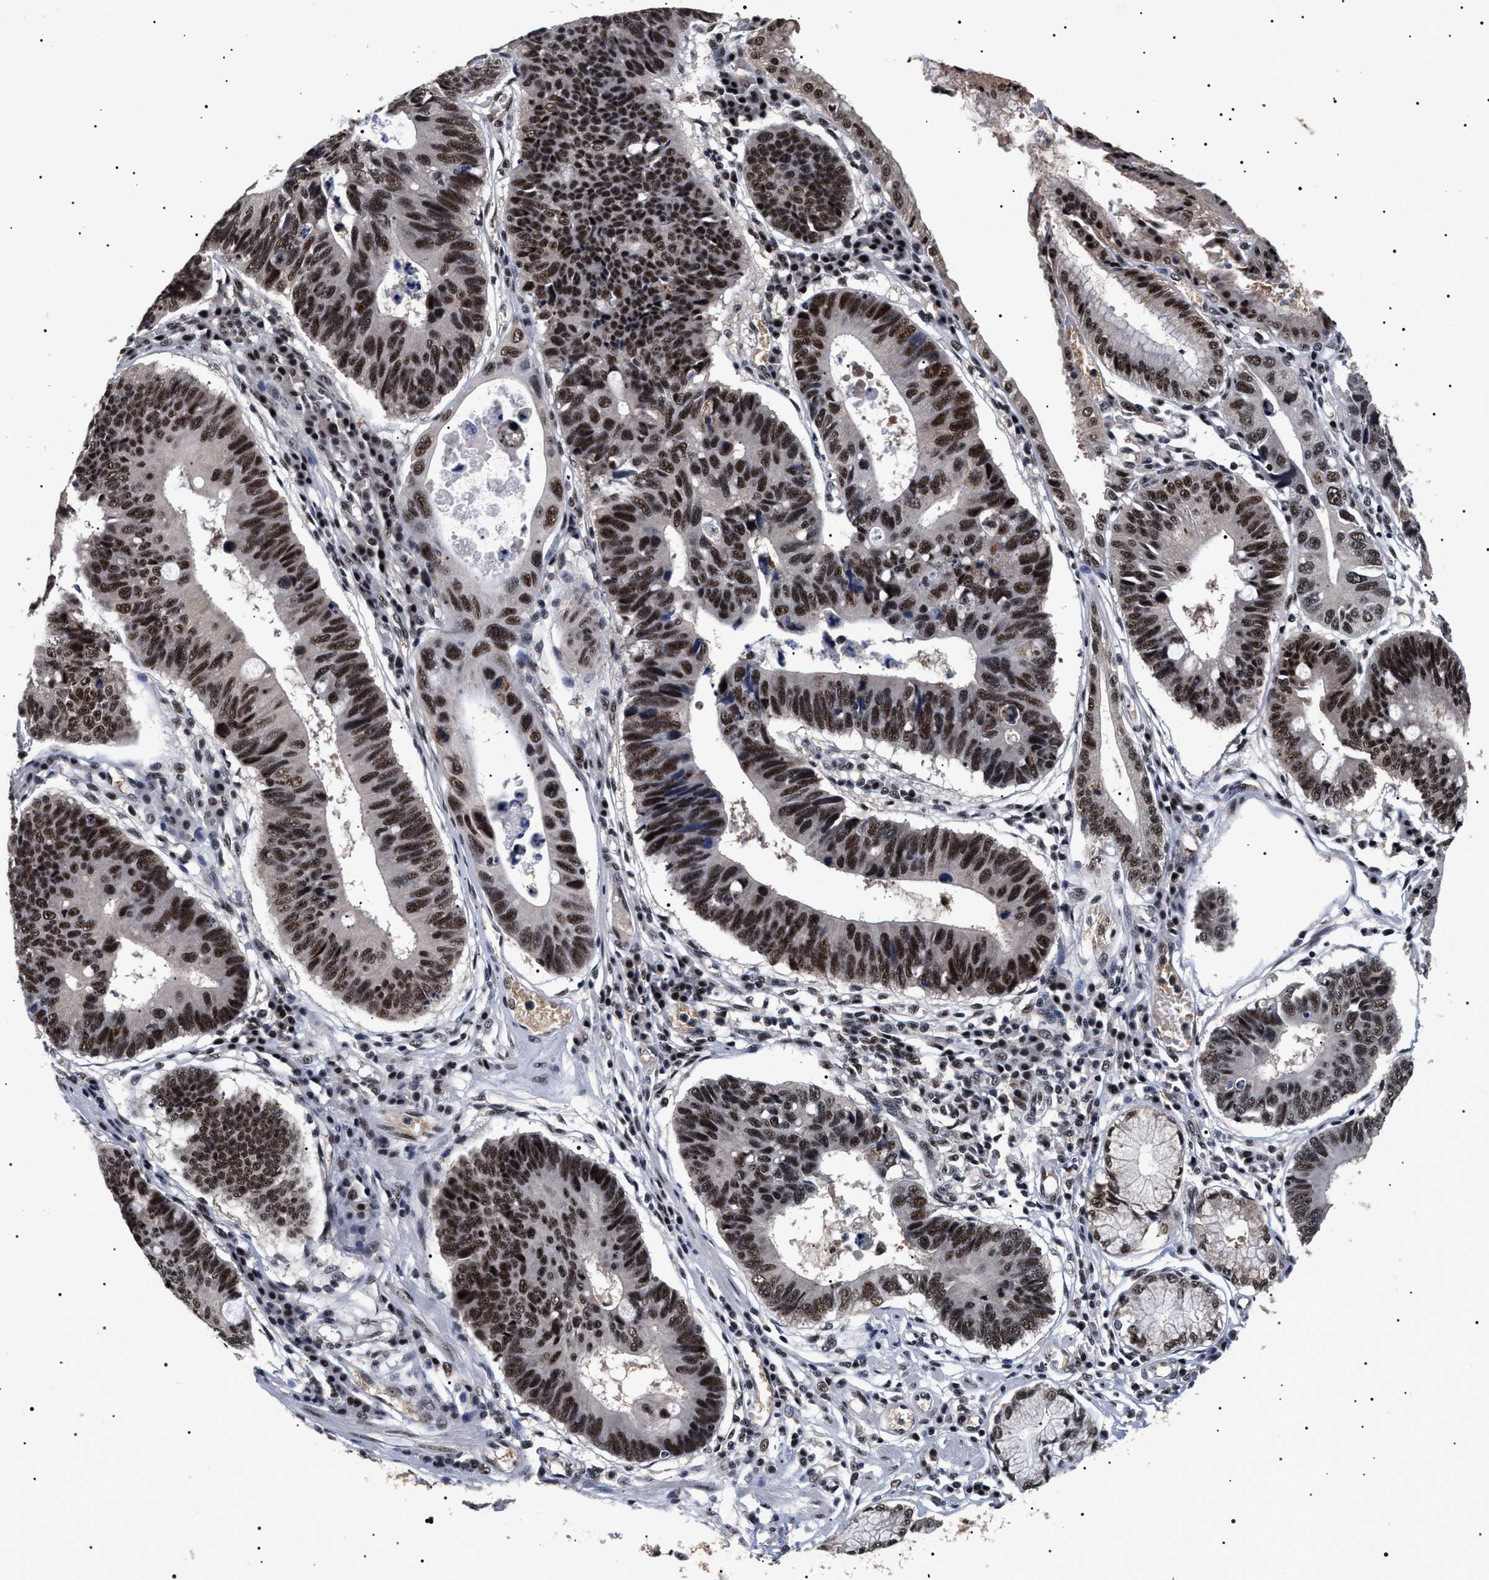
{"staining": {"intensity": "strong", "quantity": ">75%", "location": "nuclear"}, "tissue": "stomach cancer", "cell_type": "Tumor cells", "image_type": "cancer", "snomed": [{"axis": "morphology", "description": "Adenocarcinoma, NOS"}, {"axis": "topography", "description": "Stomach"}], "caption": "Immunohistochemistry (DAB) staining of human stomach adenocarcinoma exhibits strong nuclear protein staining in about >75% of tumor cells.", "gene": "CAAP1", "patient": {"sex": "male", "age": 59}}